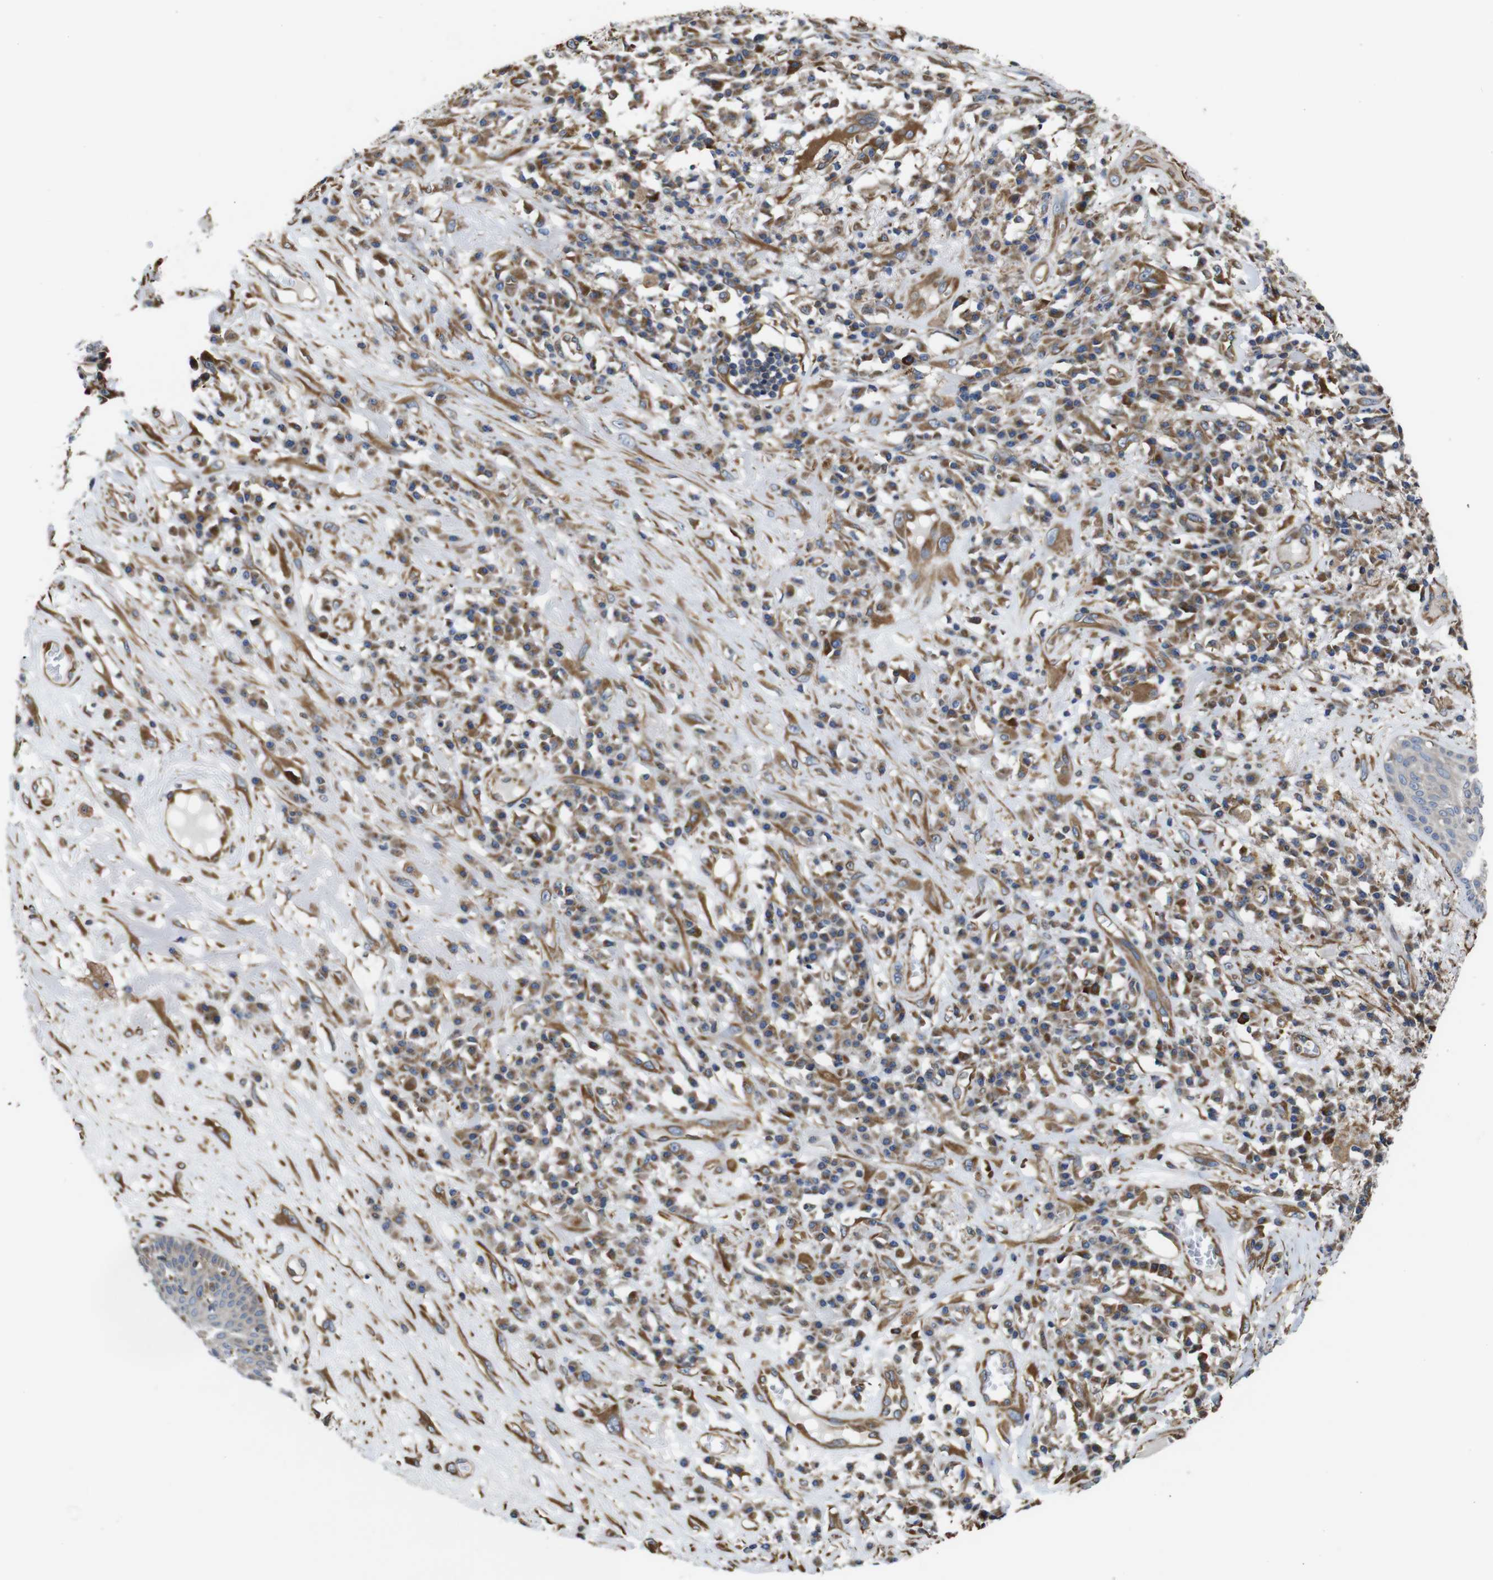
{"staining": {"intensity": "moderate", "quantity": "25%-75%", "location": "cytoplasmic/membranous"}, "tissue": "skin cancer", "cell_type": "Tumor cells", "image_type": "cancer", "snomed": [{"axis": "morphology", "description": "Squamous cell carcinoma, NOS"}, {"axis": "topography", "description": "Skin"}], "caption": "This is an image of immunohistochemistry (IHC) staining of skin cancer (squamous cell carcinoma), which shows moderate staining in the cytoplasmic/membranous of tumor cells.", "gene": "POMK", "patient": {"sex": "male", "age": 65}}